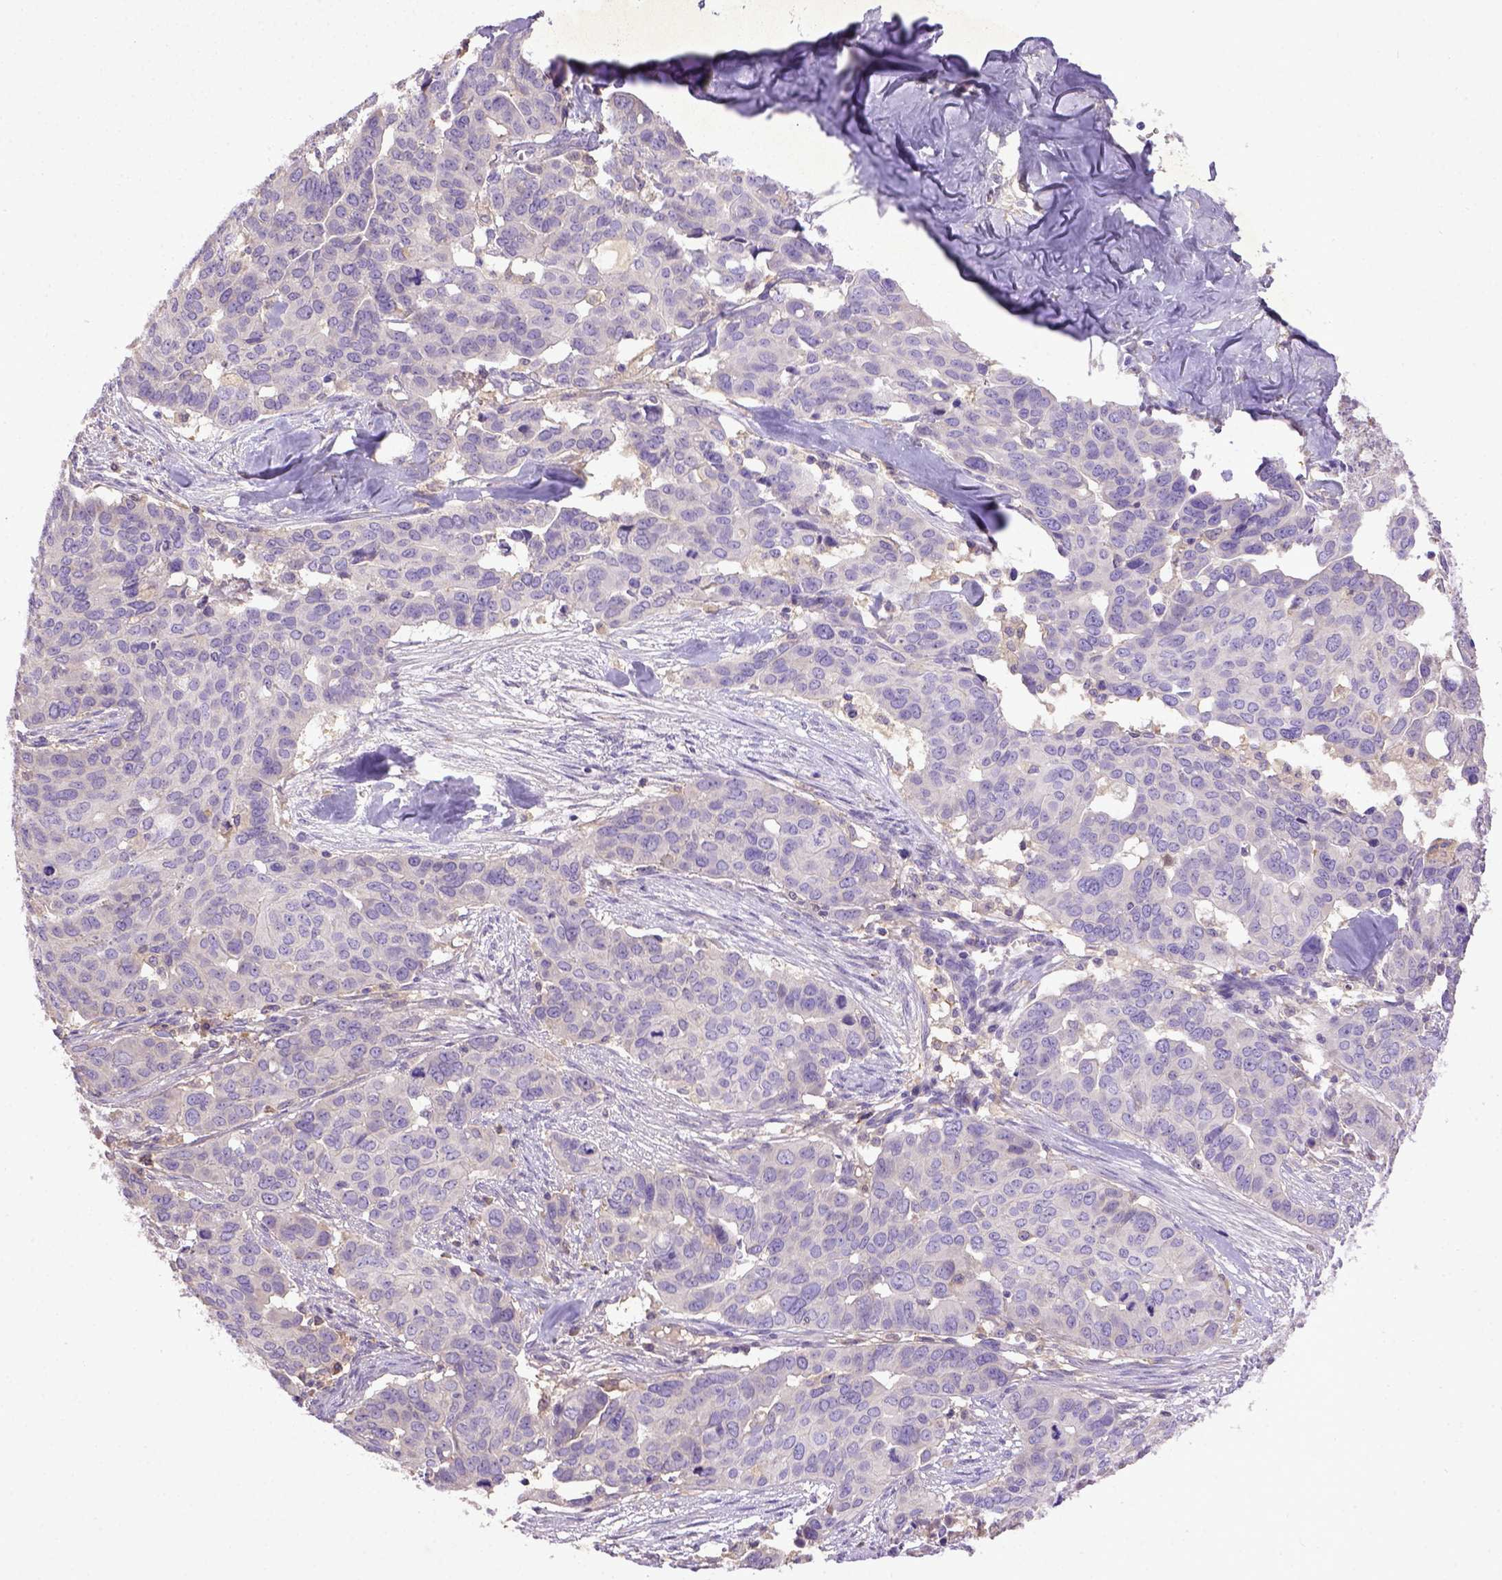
{"staining": {"intensity": "negative", "quantity": "none", "location": "none"}, "tissue": "ovarian cancer", "cell_type": "Tumor cells", "image_type": "cancer", "snomed": [{"axis": "morphology", "description": "Carcinoma, endometroid"}, {"axis": "topography", "description": "Ovary"}], "caption": "Histopathology image shows no protein expression in tumor cells of ovarian cancer (endometroid carcinoma) tissue.", "gene": "DEPDC1B", "patient": {"sex": "female", "age": 78}}